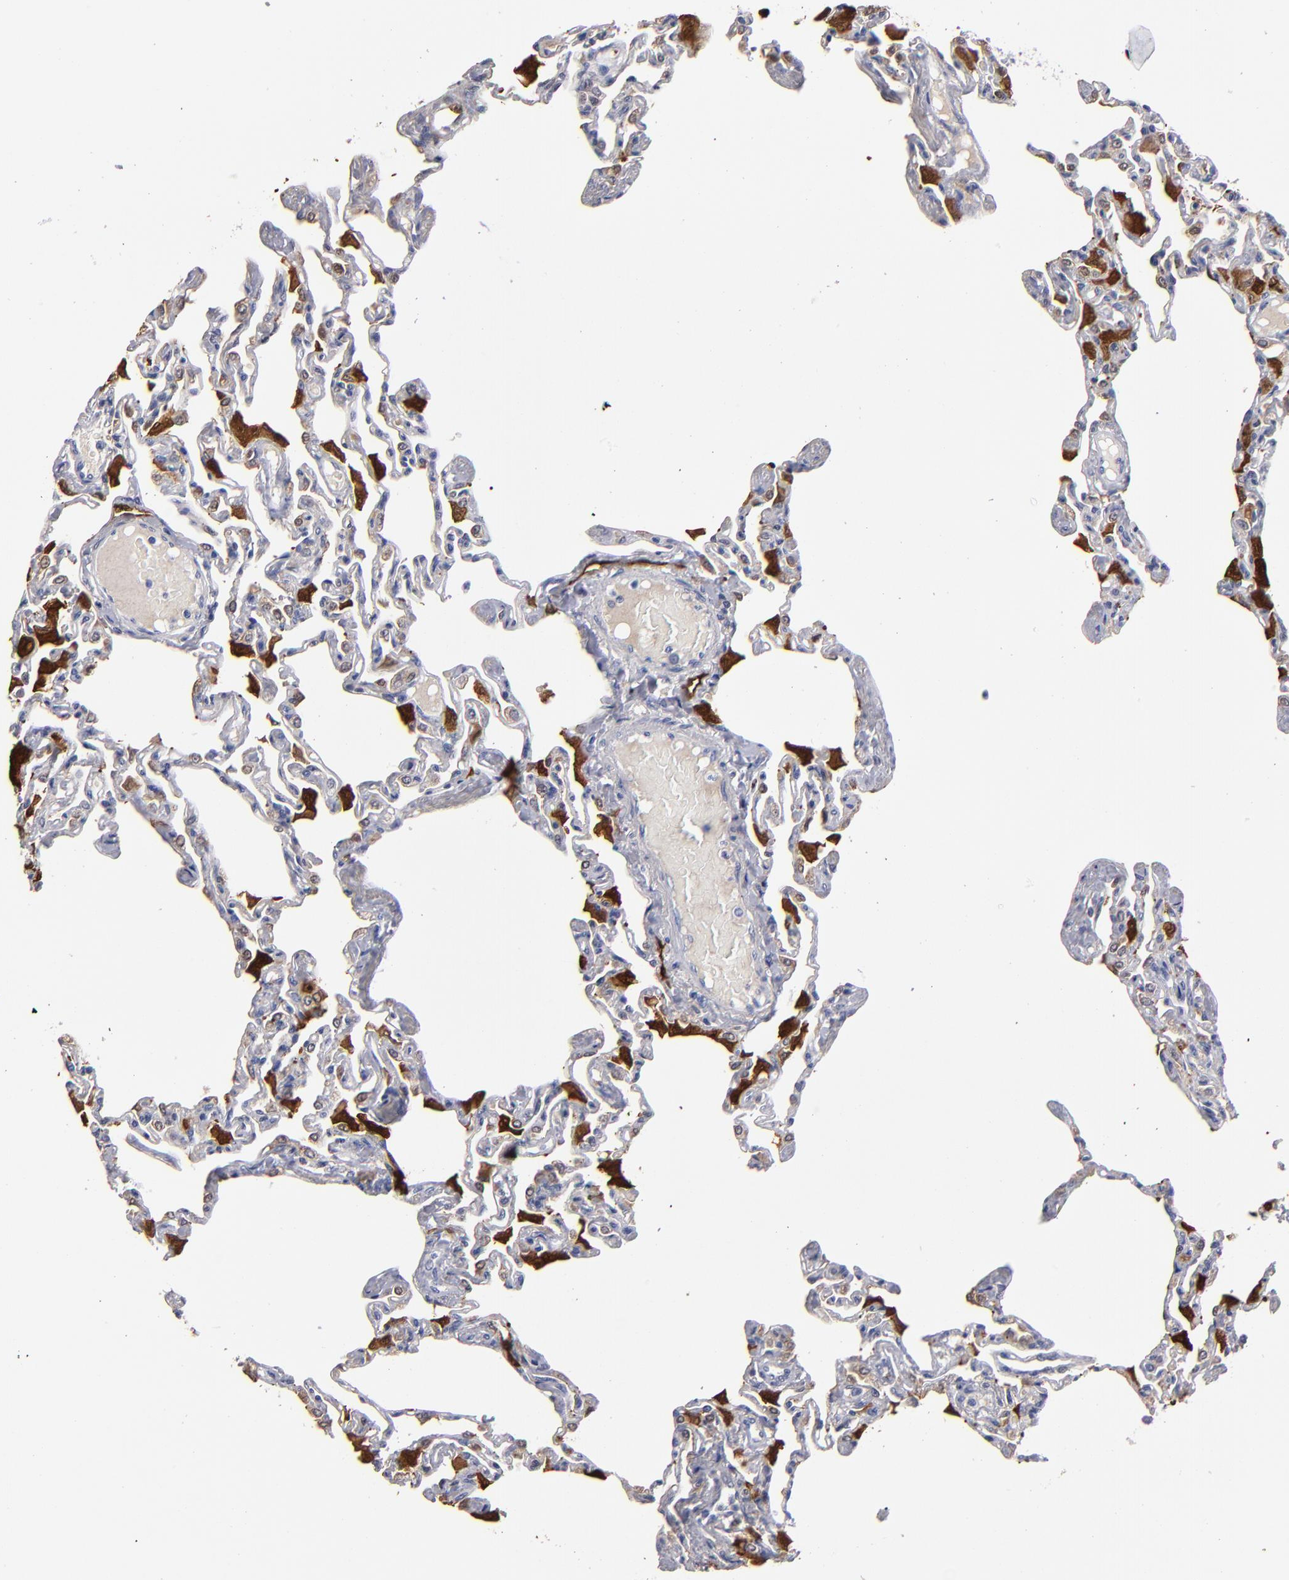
{"staining": {"intensity": "weak", "quantity": "<25%", "location": "cytoplasmic/membranous"}, "tissue": "lung", "cell_type": "Alveolar cells", "image_type": "normal", "snomed": [{"axis": "morphology", "description": "Normal tissue, NOS"}, {"axis": "topography", "description": "Lung"}], "caption": "An IHC photomicrograph of normal lung is shown. There is no staining in alveolar cells of lung. (Immunohistochemistry, brightfield microscopy, high magnification).", "gene": "FABP4", "patient": {"sex": "female", "age": 49}}